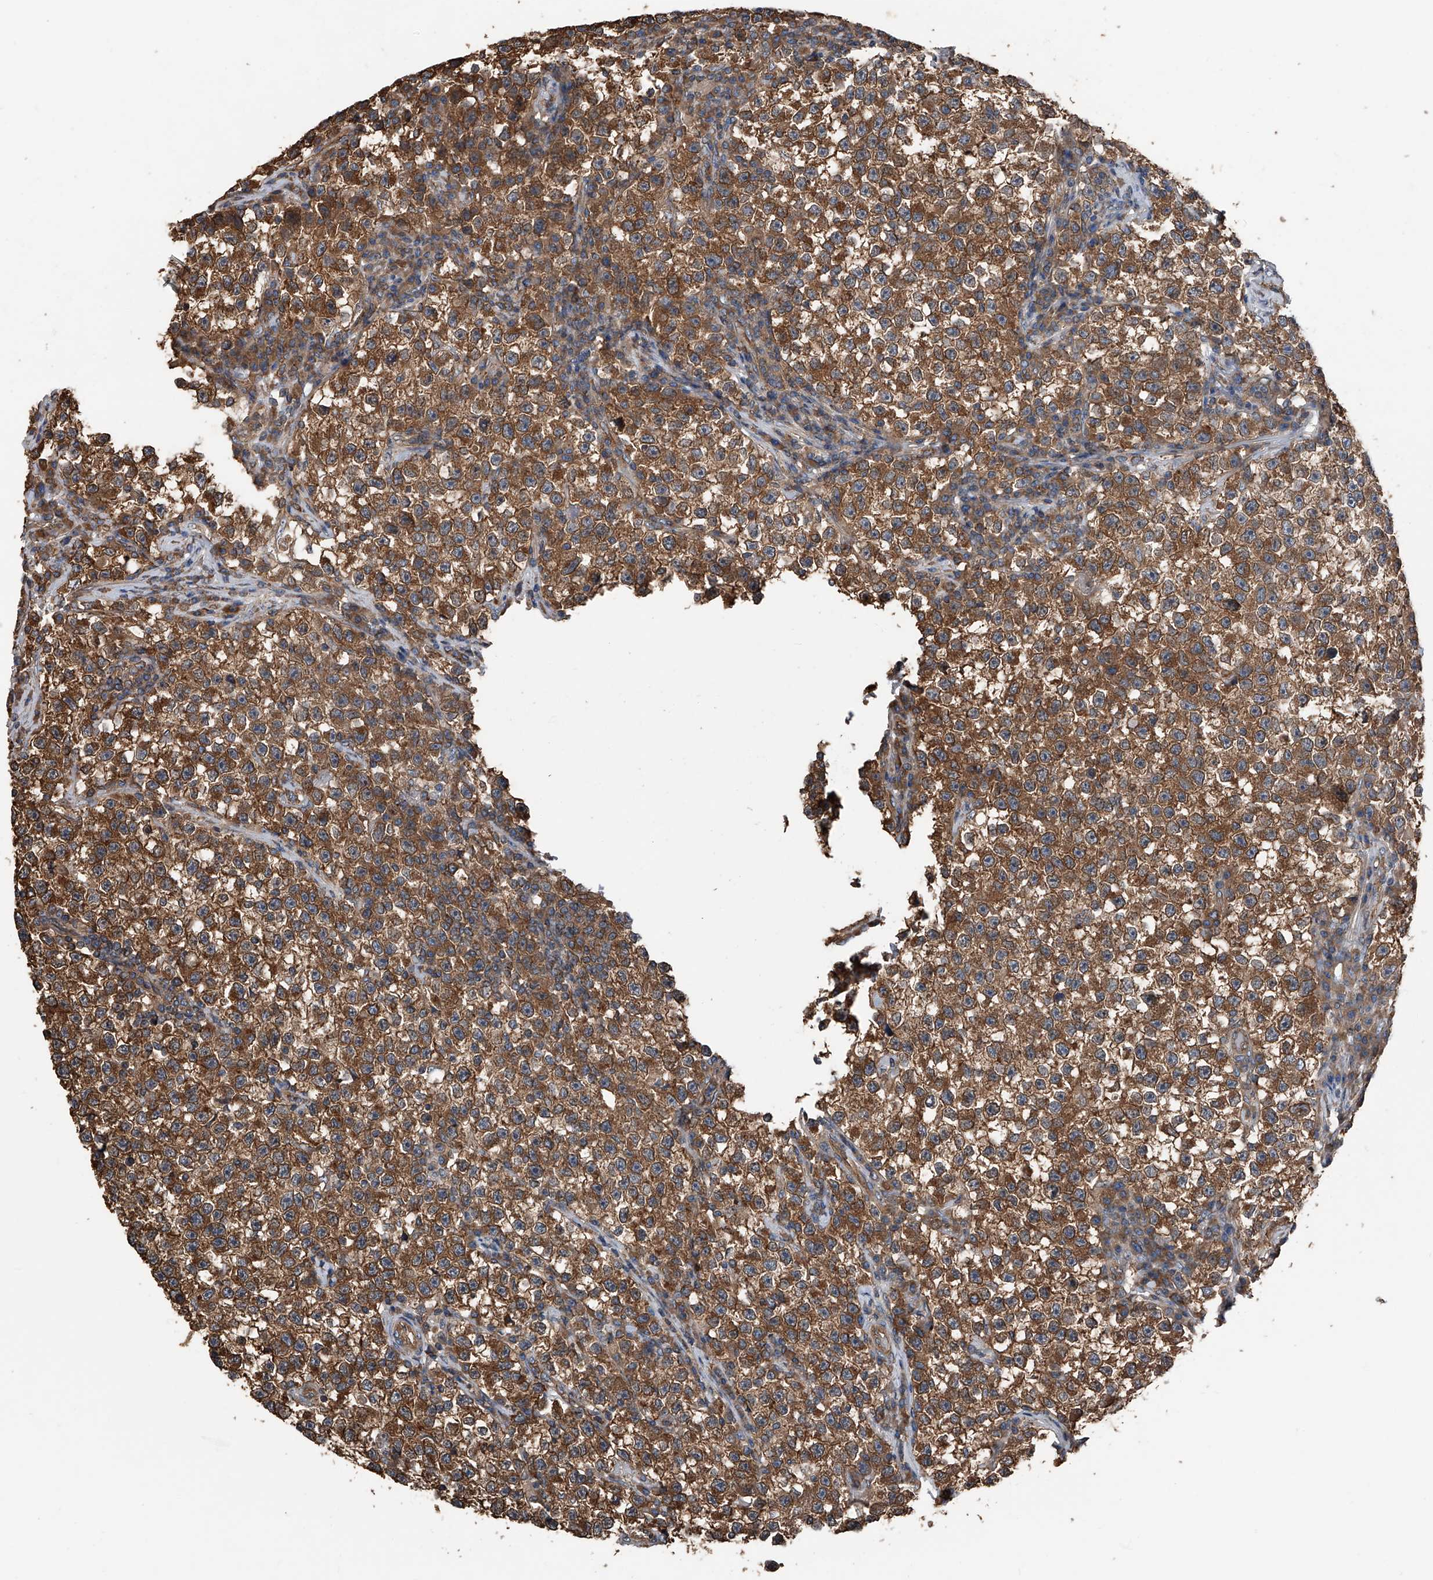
{"staining": {"intensity": "strong", "quantity": ">75%", "location": "cytoplasmic/membranous"}, "tissue": "testis cancer", "cell_type": "Tumor cells", "image_type": "cancer", "snomed": [{"axis": "morphology", "description": "Seminoma, NOS"}, {"axis": "topography", "description": "Testis"}], "caption": "Human seminoma (testis) stained with a brown dye shows strong cytoplasmic/membranous positive staining in about >75% of tumor cells.", "gene": "KCNJ2", "patient": {"sex": "male", "age": 22}}